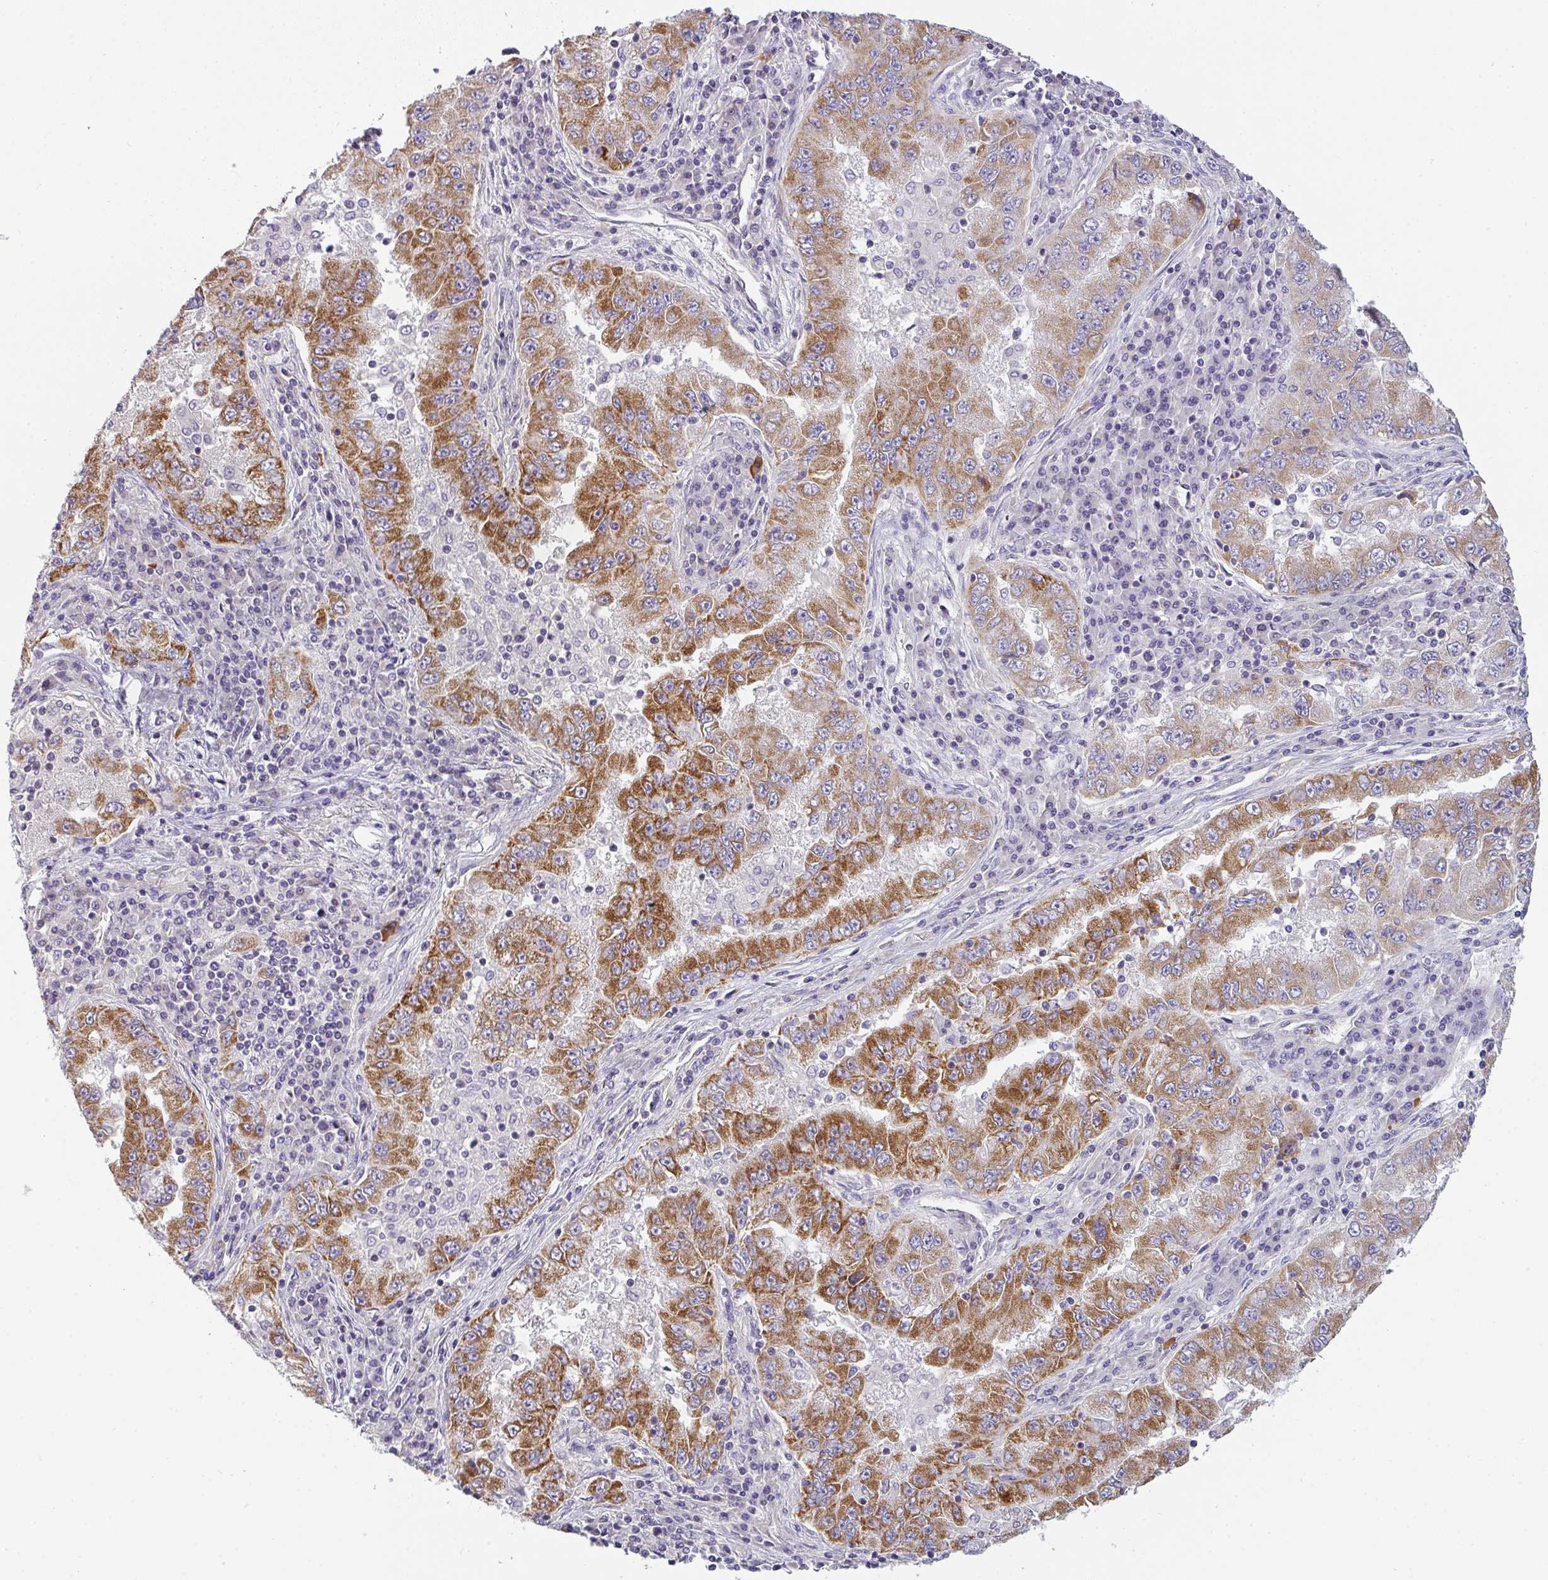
{"staining": {"intensity": "moderate", "quantity": "25%-75%", "location": "cytoplasmic/membranous"}, "tissue": "lung cancer", "cell_type": "Tumor cells", "image_type": "cancer", "snomed": [{"axis": "morphology", "description": "Adenocarcinoma, NOS"}, {"axis": "morphology", "description": "Adenocarcinoma primary or metastatic"}, {"axis": "topography", "description": "Lung"}], "caption": "High-power microscopy captured an immunohistochemistry photomicrograph of adenocarcinoma primary or metastatic (lung), revealing moderate cytoplasmic/membranous expression in approximately 25%-75% of tumor cells.", "gene": "FILIP1", "patient": {"sex": "male", "age": 74}}